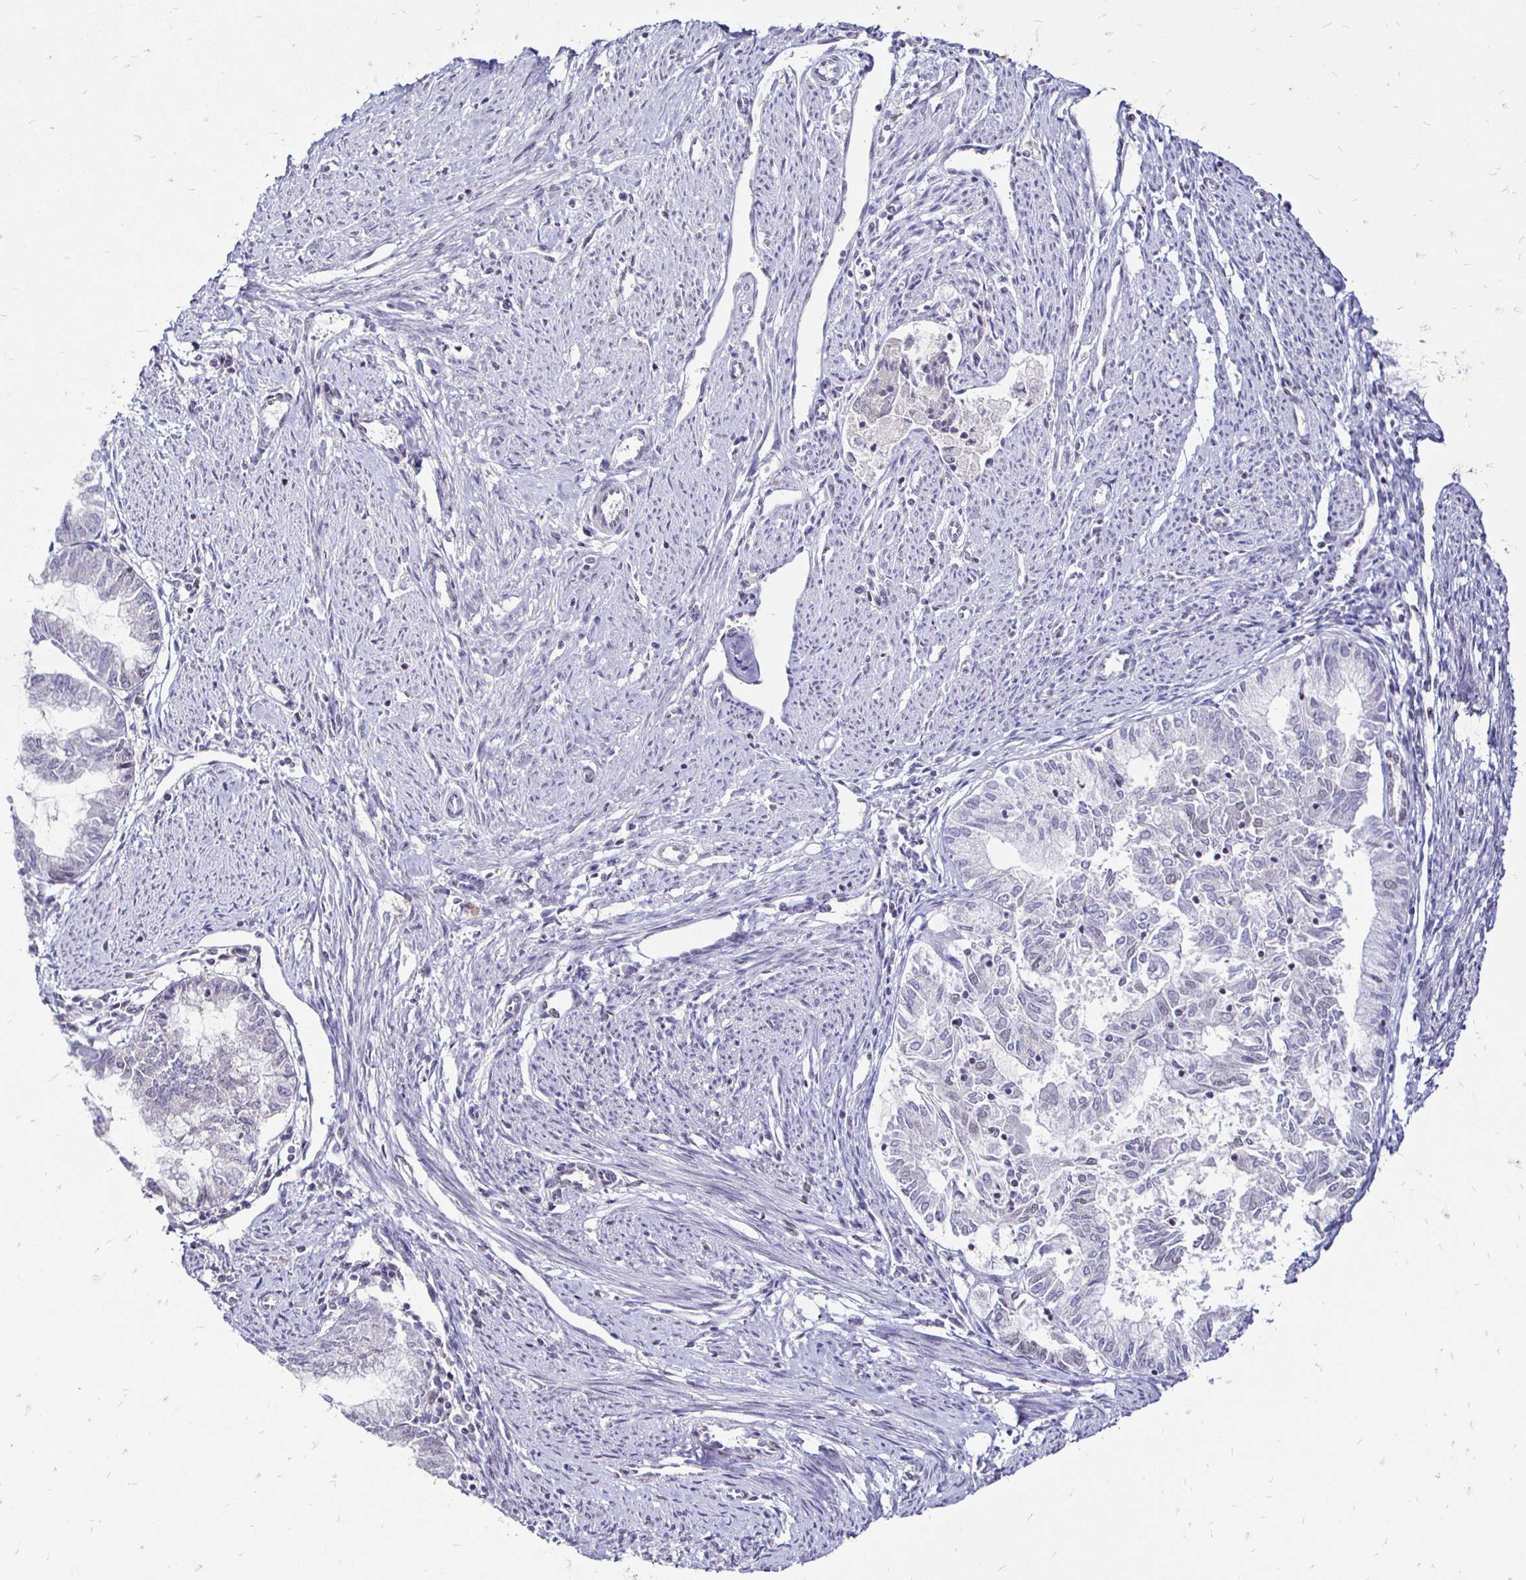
{"staining": {"intensity": "negative", "quantity": "none", "location": "none"}, "tissue": "endometrial cancer", "cell_type": "Tumor cells", "image_type": "cancer", "snomed": [{"axis": "morphology", "description": "Adenocarcinoma, NOS"}, {"axis": "topography", "description": "Endometrium"}], "caption": "A micrograph of adenocarcinoma (endometrial) stained for a protein reveals no brown staining in tumor cells.", "gene": "SIN3A", "patient": {"sex": "female", "age": 79}}